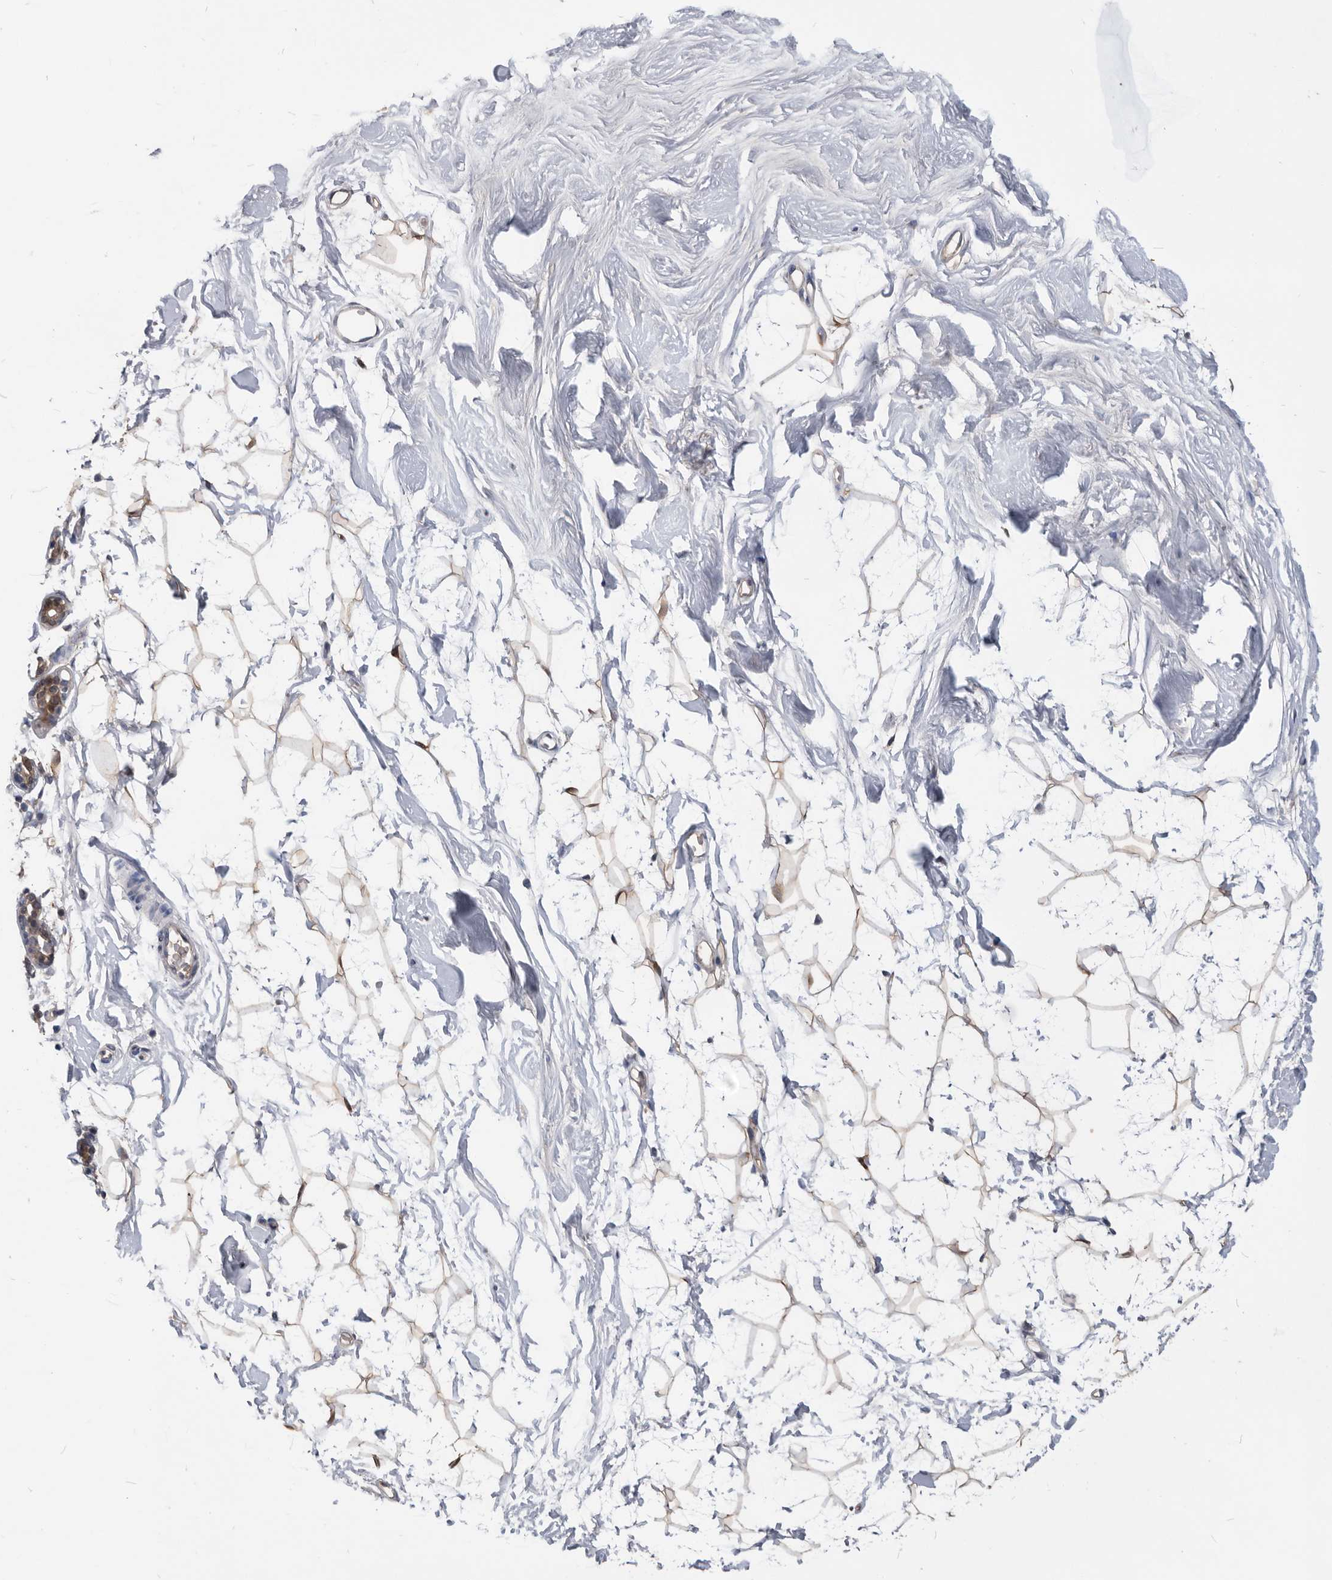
{"staining": {"intensity": "weak", "quantity": ">75%", "location": "cytoplasmic/membranous"}, "tissue": "breast", "cell_type": "Adipocytes", "image_type": "normal", "snomed": [{"axis": "morphology", "description": "Normal tissue, NOS"}, {"axis": "topography", "description": "Breast"}], "caption": "Breast stained for a protein (brown) shows weak cytoplasmic/membranous positive staining in approximately >75% of adipocytes.", "gene": "PDXK", "patient": {"sex": "female", "age": 26}}